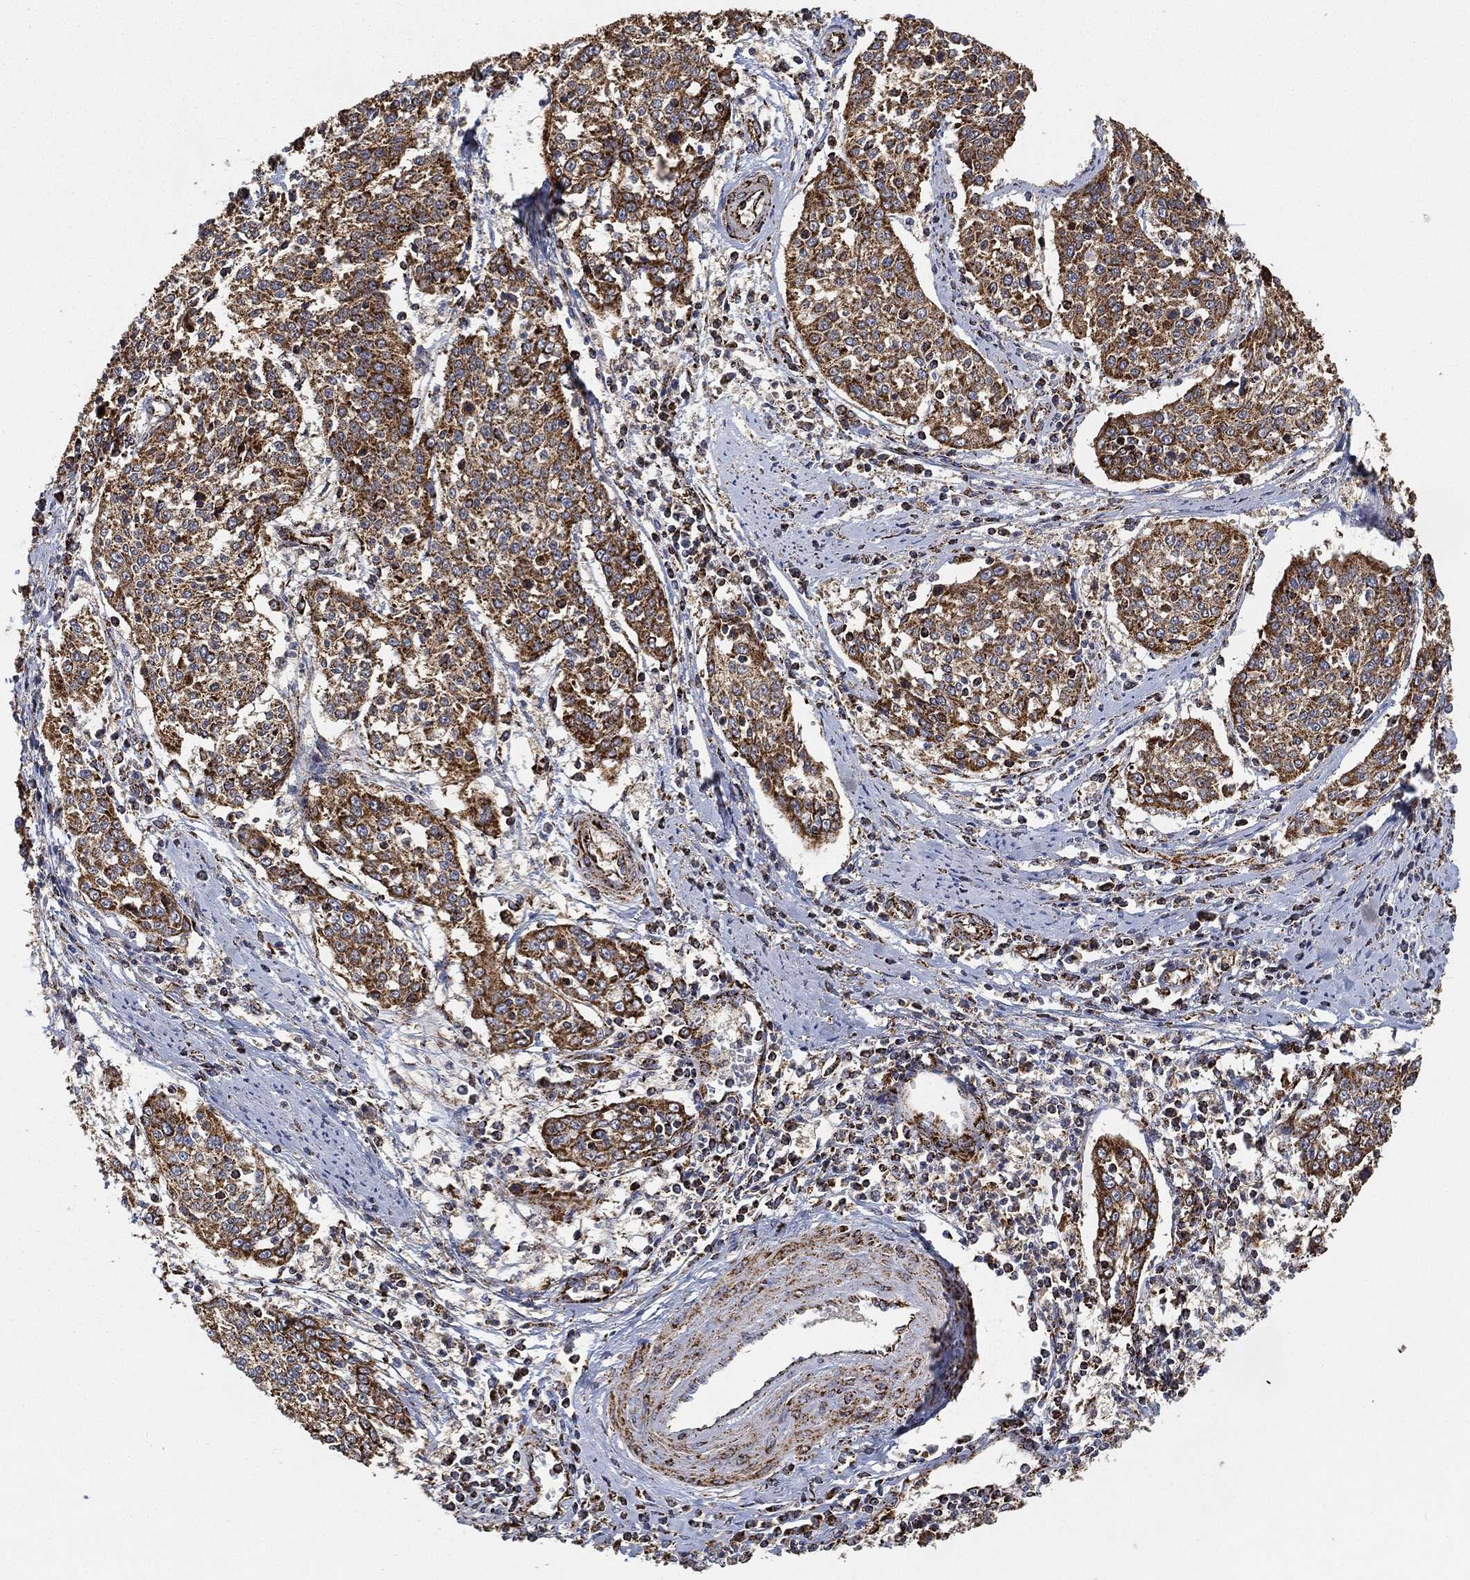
{"staining": {"intensity": "strong", "quantity": ">75%", "location": "cytoplasmic/membranous"}, "tissue": "cervical cancer", "cell_type": "Tumor cells", "image_type": "cancer", "snomed": [{"axis": "morphology", "description": "Squamous cell carcinoma, NOS"}, {"axis": "topography", "description": "Cervix"}], "caption": "Strong cytoplasmic/membranous positivity is present in approximately >75% of tumor cells in squamous cell carcinoma (cervical). The staining is performed using DAB brown chromogen to label protein expression. The nuclei are counter-stained blue using hematoxylin.", "gene": "SLC38A7", "patient": {"sex": "female", "age": 41}}